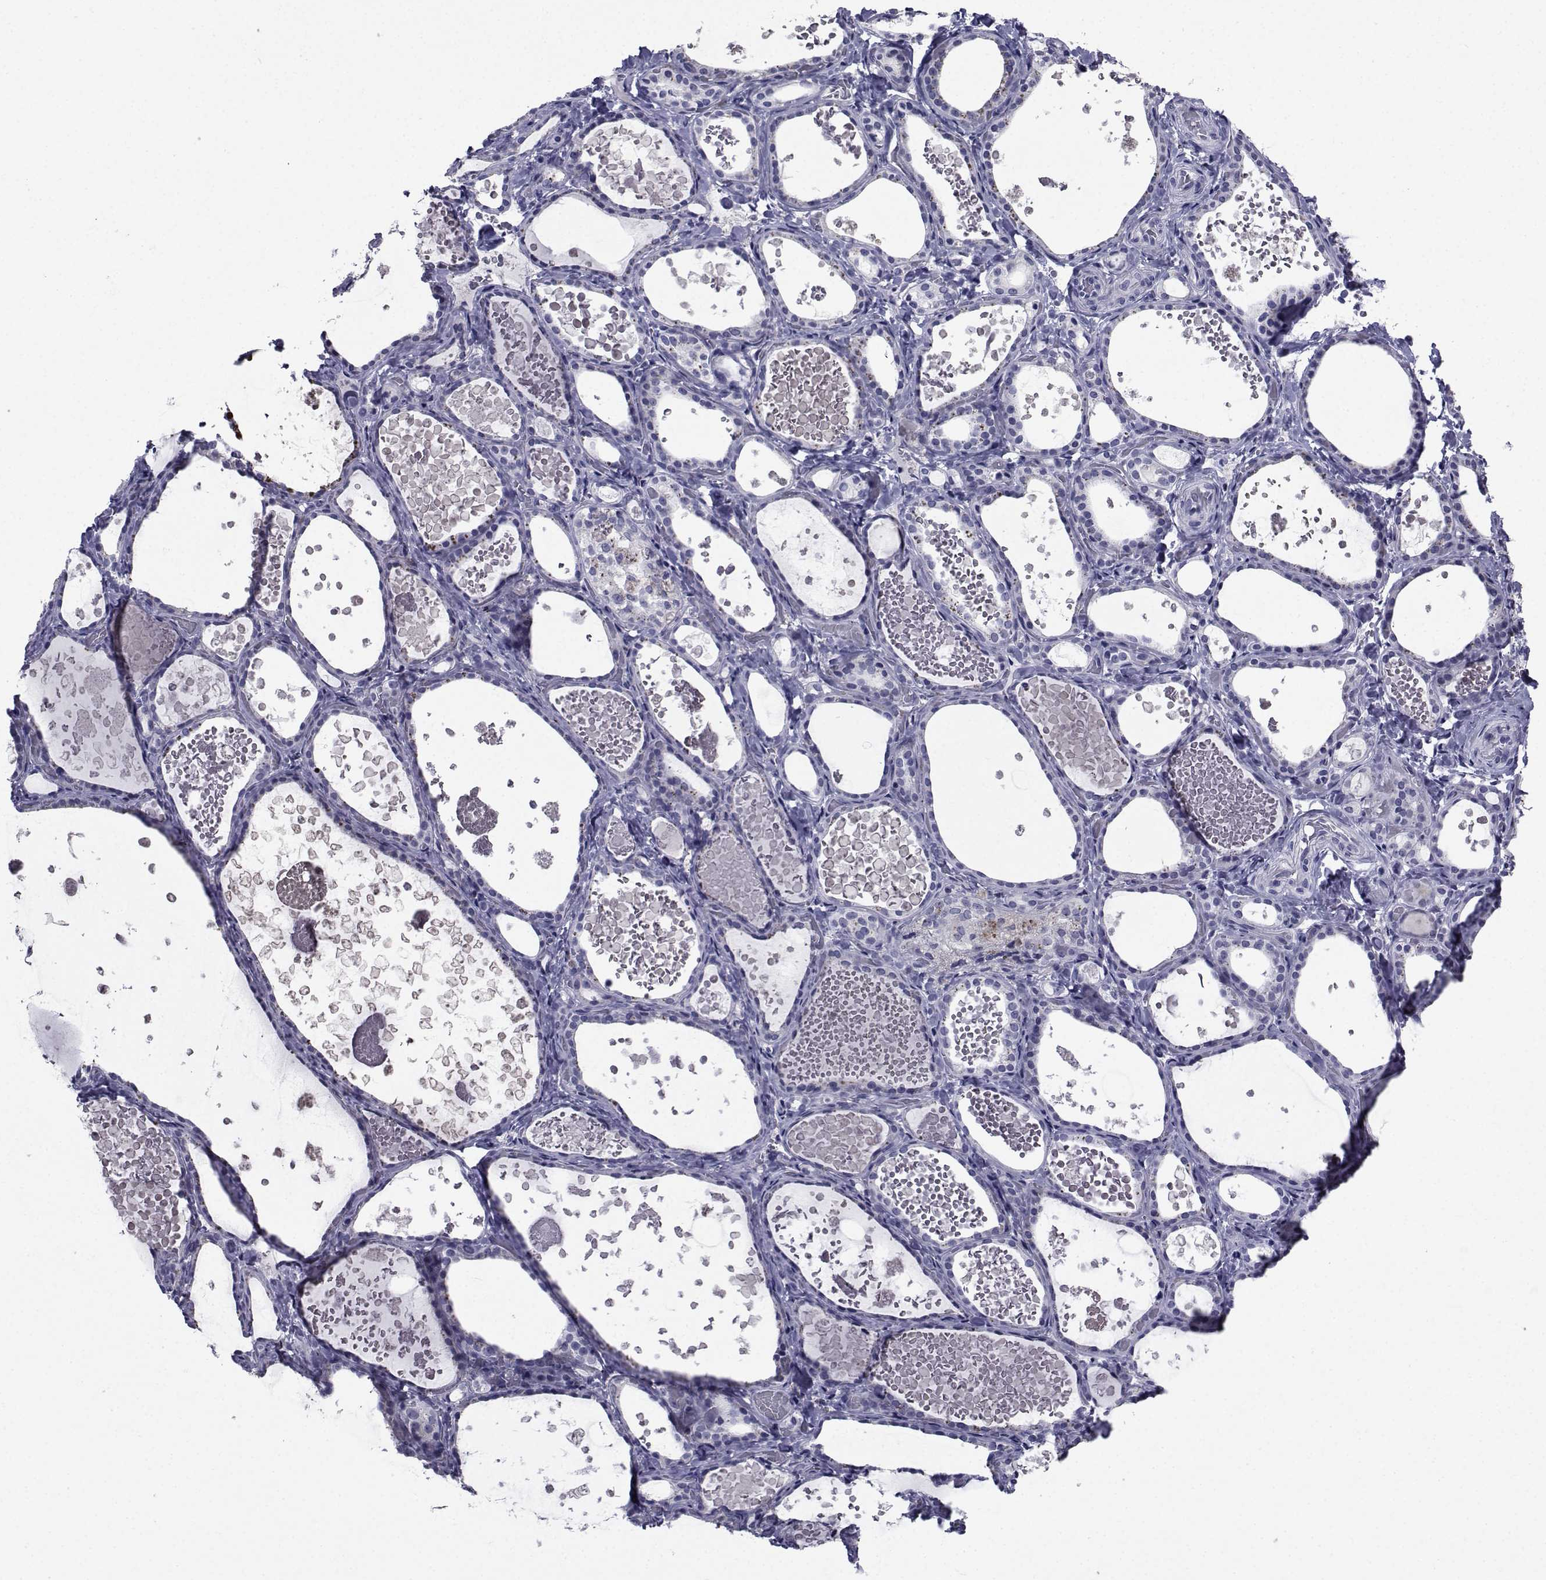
{"staining": {"intensity": "negative", "quantity": "none", "location": "none"}, "tissue": "thyroid gland", "cell_type": "Glandular cells", "image_type": "normal", "snomed": [{"axis": "morphology", "description": "Normal tissue, NOS"}, {"axis": "topography", "description": "Thyroid gland"}], "caption": "A high-resolution image shows immunohistochemistry (IHC) staining of normal thyroid gland, which reveals no significant staining in glandular cells.", "gene": "CHRNA1", "patient": {"sex": "female", "age": 56}}